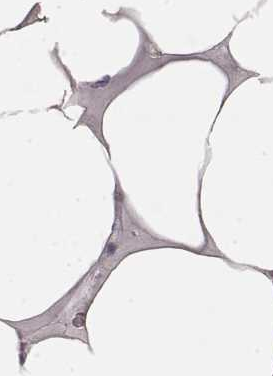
{"staining": {"intensity": "negative", "quantity": "none", "location": "none"}, "tissue": "bone marrow", "cell_type": "Hematopoietic cells", "image_type": "normal", "snomed": [{"axis": "morphology", "description": "Normal tissue, NOS"}, {"axis": "topography", "description": "Bone marrow"}], "caption": "An image of bone marrow stained for a protein exhibits no brown staining in hematopoietic cells. (DAB (3,3'-diaminobenzidine) IHC, high magnification).", "gene": "S100B", "patient": {"sex": "female", "age": 52}}